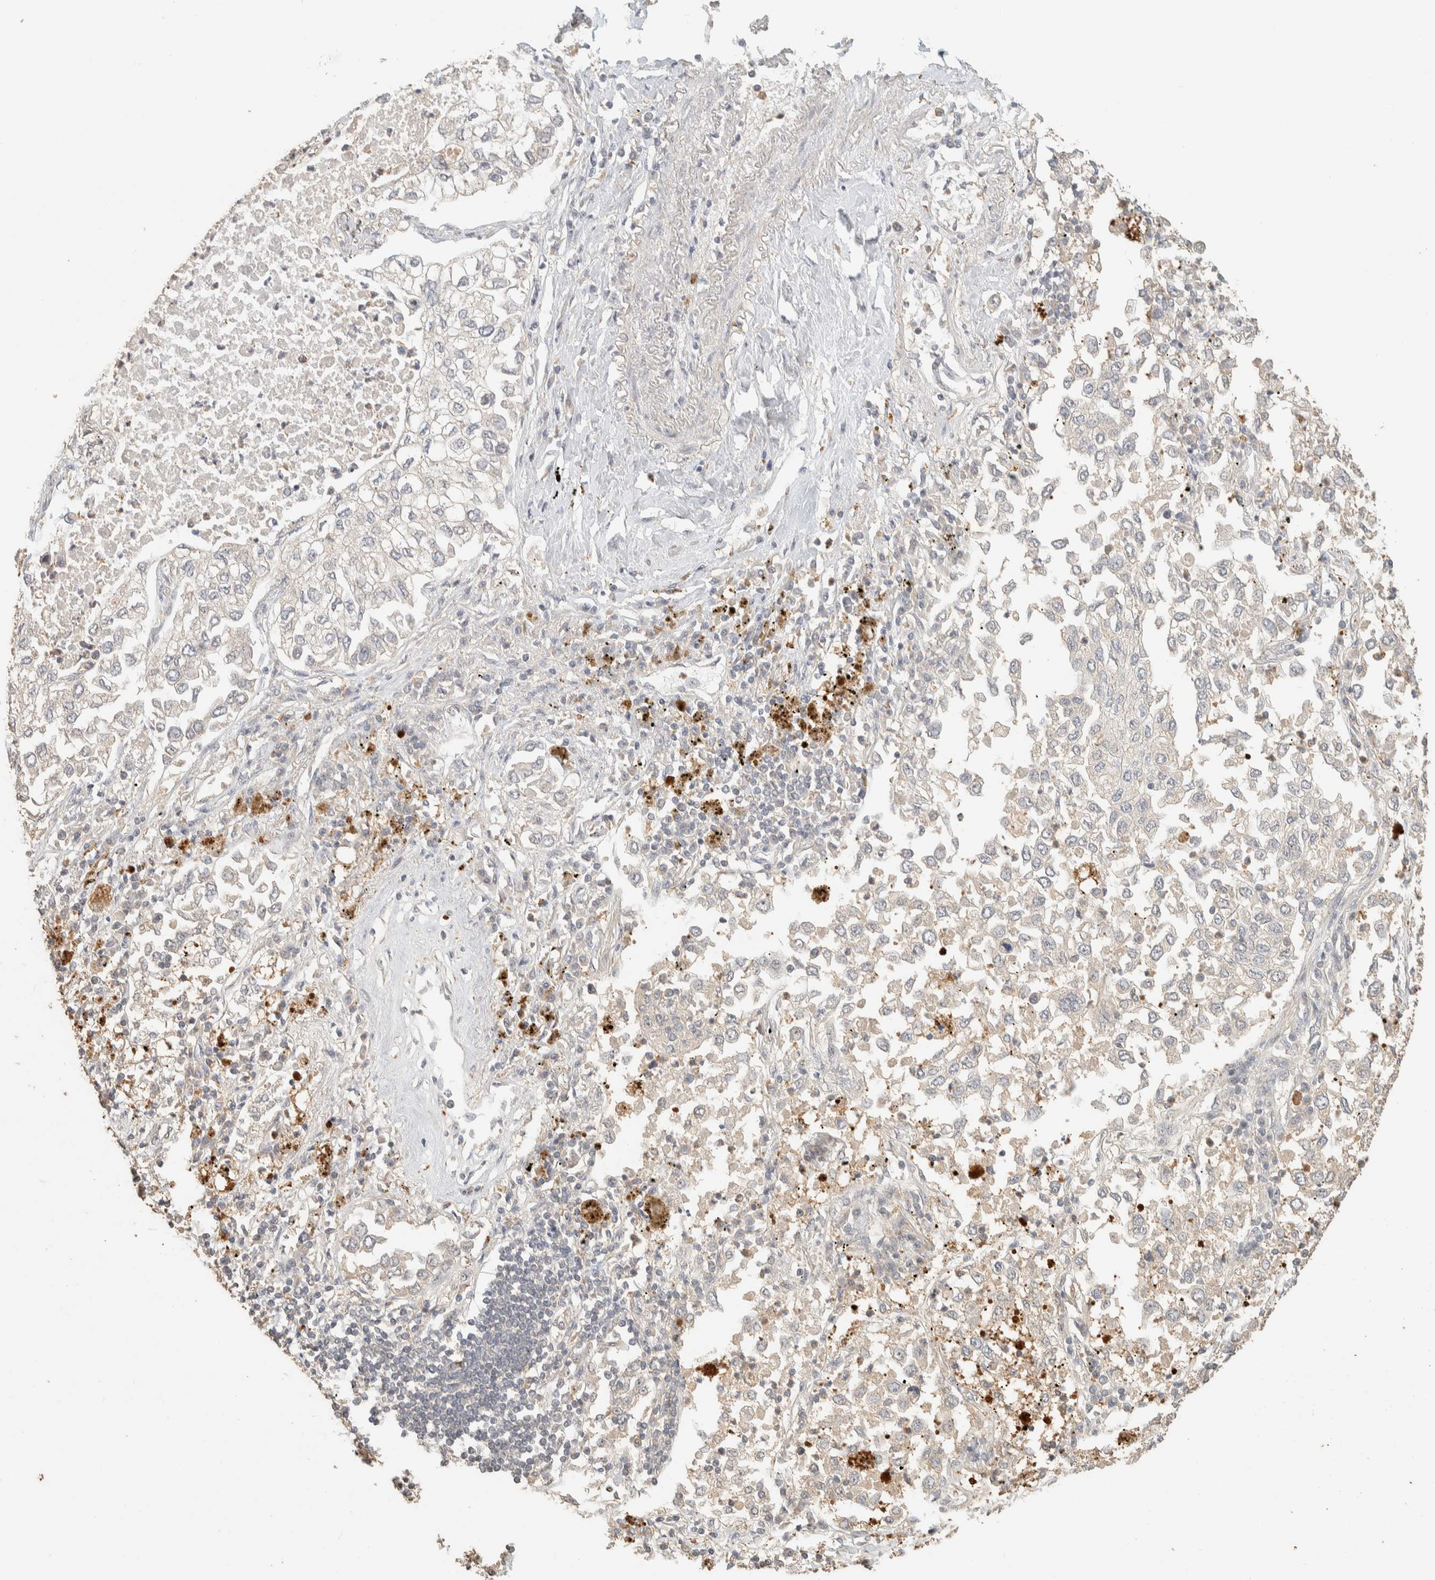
{"staining": {"intensity": "negative", "quantity": "none", "location": "none"}, "tissue": "lung cancer", "cell_type": "Tumor cells", "image_type": "cancer", "snomed": [{"axis": "morphology", "description": "Inflammation, NOS"}, {"axis": "morphology", "description": "Adenocarcinoma, NOS"}, {"axis": "topography", "description": "Lung"}], "caption": "Tumor cells are negative for protein expression in human lung cancer (adenocarcinoma).", "gene": "ITPA", "patient": {"sex": "male", "age": 63}}